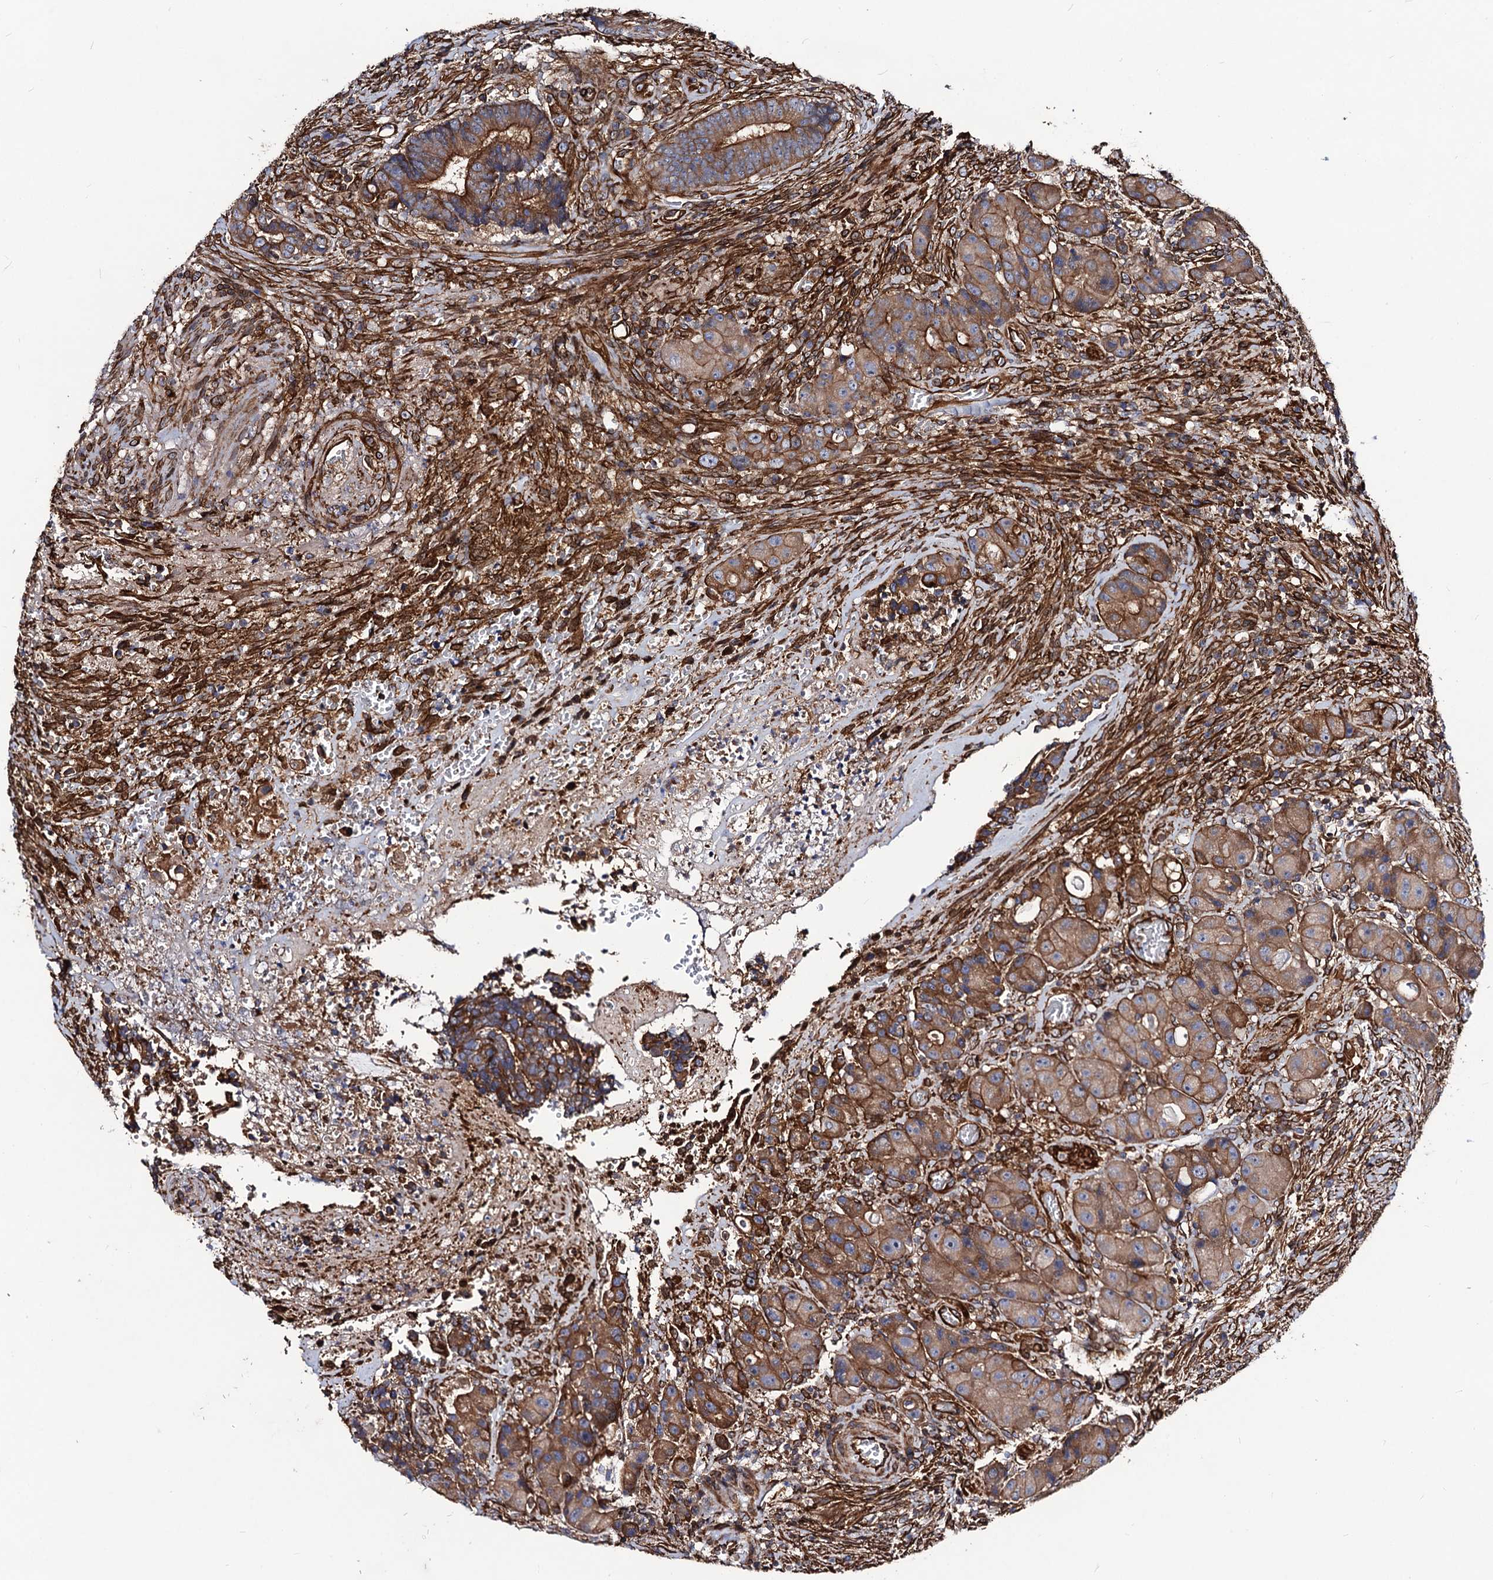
{"staining": {"intensity": "strong", "quantity": ">75%", "location": "cytoplasmic/membranous"}, "tissue": "colorectal cancer", "cell_type": "Tumor cells", "image_type": "cancer", "snomed": [{"axis": "morphology", "description": "Adenocarcinoma, NOS"}, {"axis": "topography", "description": "Rectum"}], "caption": "Approximately >75% of tumor cells in colorectal cancer (adenocarcinoma) reveal strong cytoplasmic/membranous protein positivity as visualized by brown immunohistochemical staining.", "gene": "CIP2A", "patient": {"sex": "male", "age": 69}}